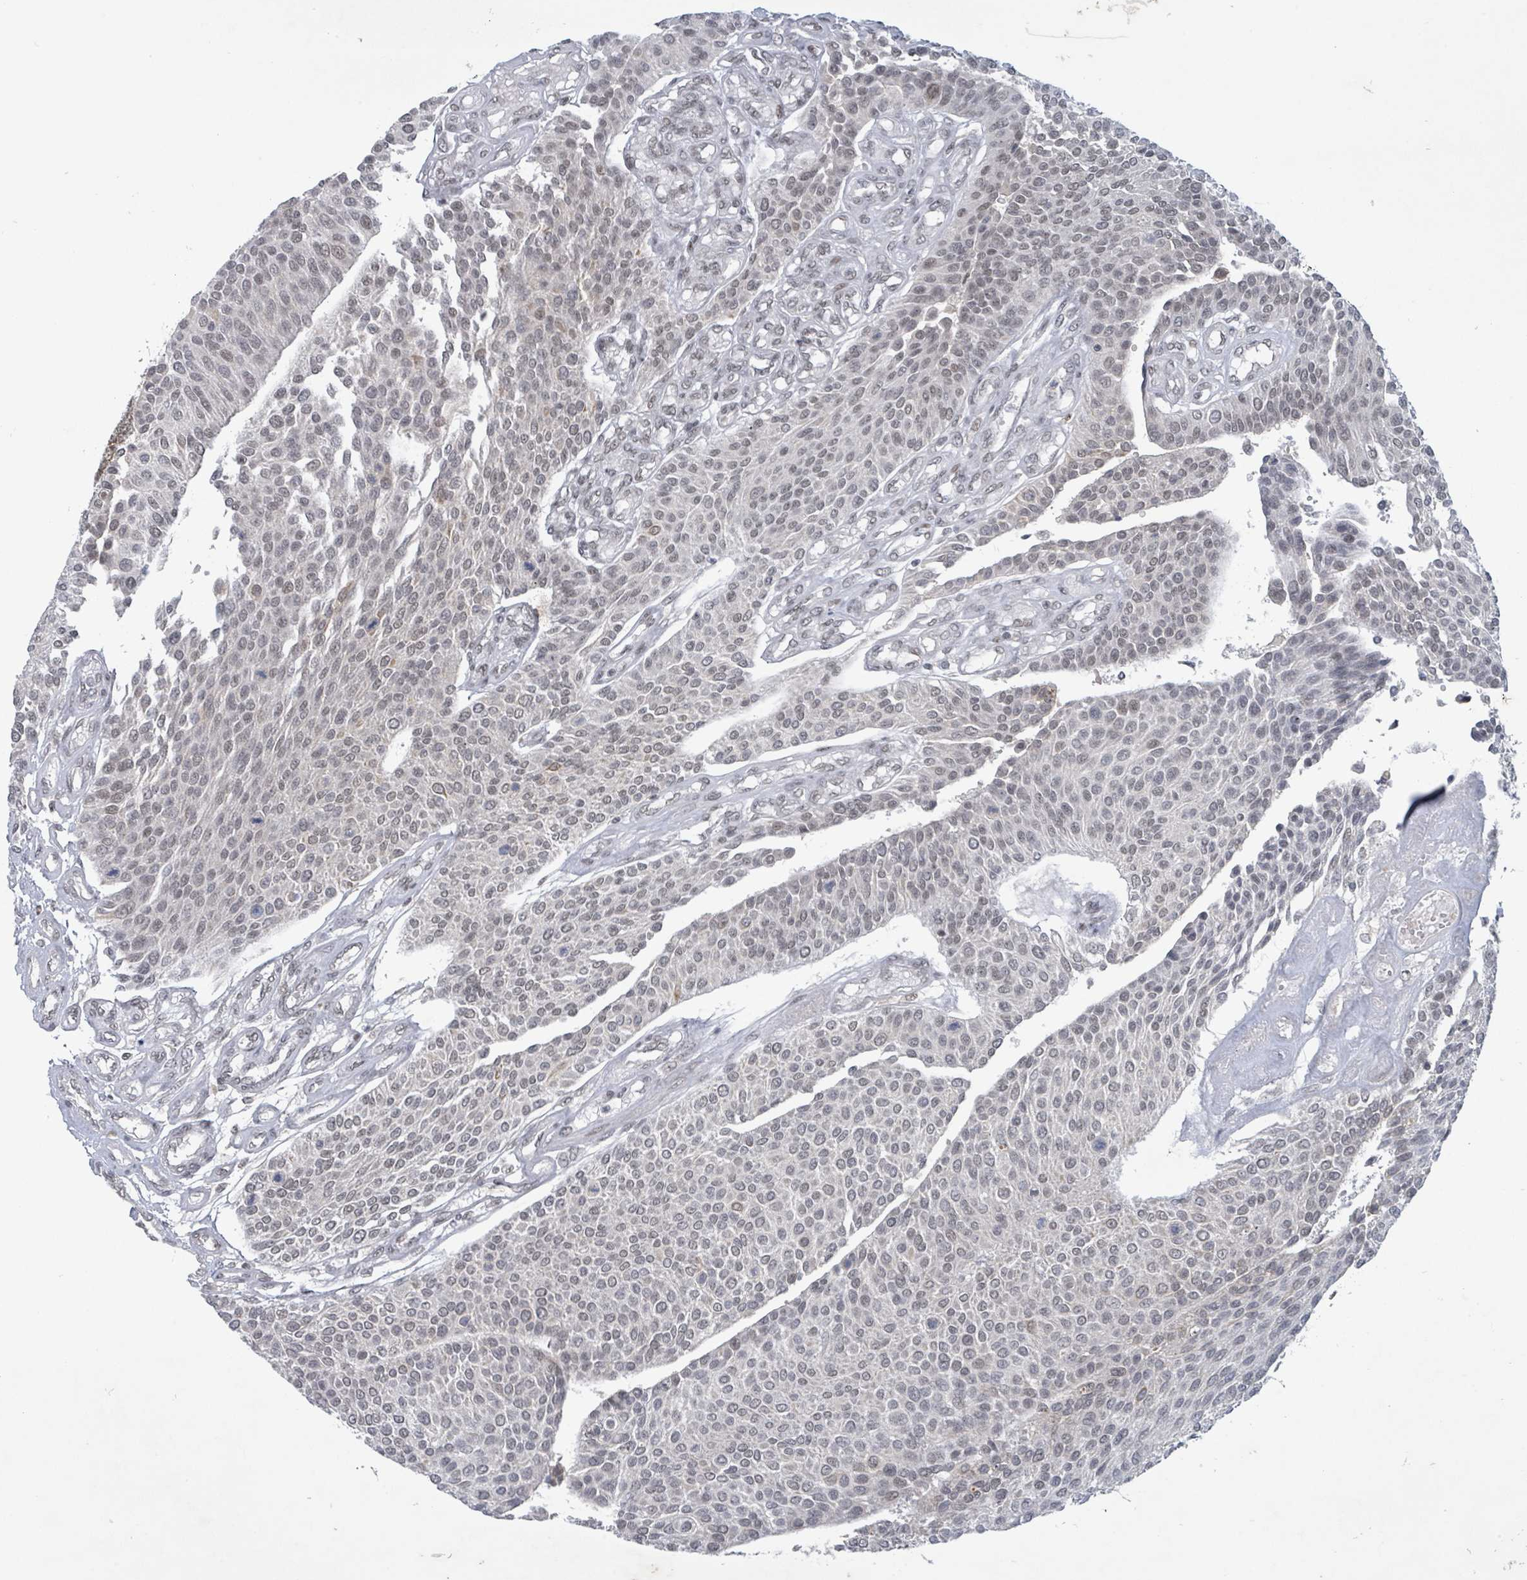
{"staining": {"intensity": "weak", "quantity": "<25%", "location": "nuclear"}, "tissue": "urothelial cancer", "cell_type": "Tumor cells", "image_type": "cancer", "snomed": [{"axis": "morphology", "description": "Urothelial carcinoma, NOS"}, {"axis": "topography", "description": "Urinary bladder"}], "caption": "Photomicrograph shows no protein staining in tumor cells of urothelial cancer tissue. The staining was performed using DAB to visualize the protein expression in brown, while the nuclei were stained in blue with hematoxylin (Magnification: 20x).", "gene": "BANP", "patient": {"sex": "male", "age": 55}}